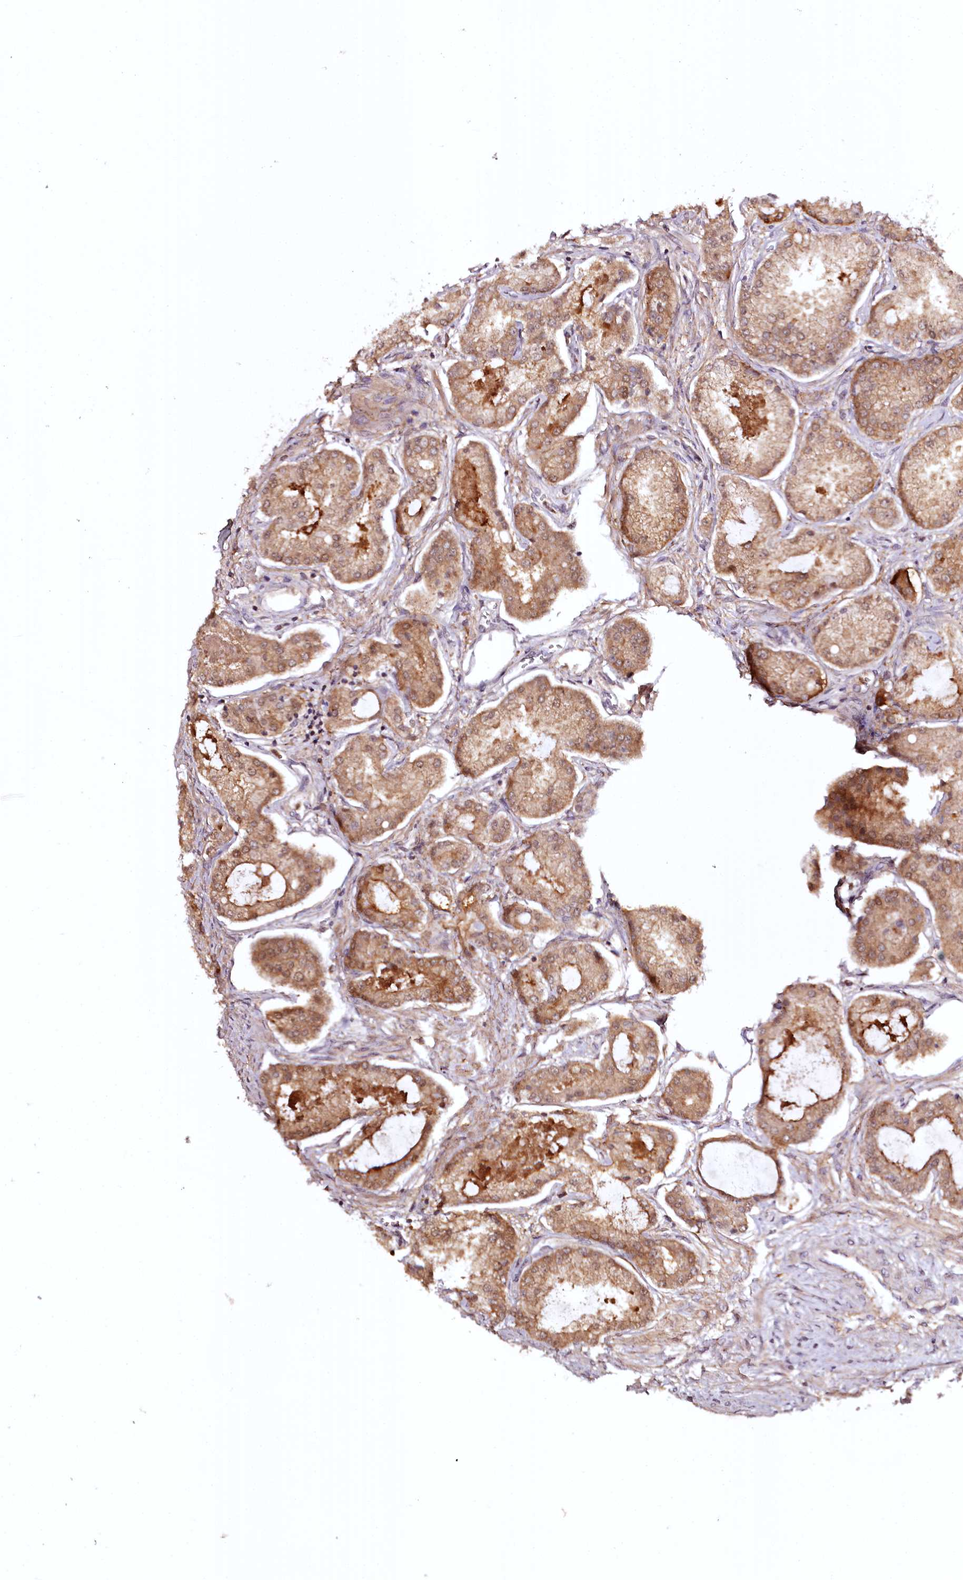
{"staining": {"intensity": "moderate", "quantity": ">75%", "location": "cytoplasmic/membranous"}, "tissue": "prostate cancer", "cell_type": "Tumor cells", "image_type": "cancer", "snomed": [{"axis": "morphology", "description": "Adenocarcinoma, Low grade"}, {"axis": "topography", "description": "Prostate"}], "caption": "Immunohistochemistry (IHC) (DAB (3,3'-diaminobenzidine)) staining of prostate cancer demonstrates moderate cytoplasmic/membranous protein expression in approximately >75% of tumor cells.", "gene": "TTC12", "patient": {"sex": "male", "age": 68}}